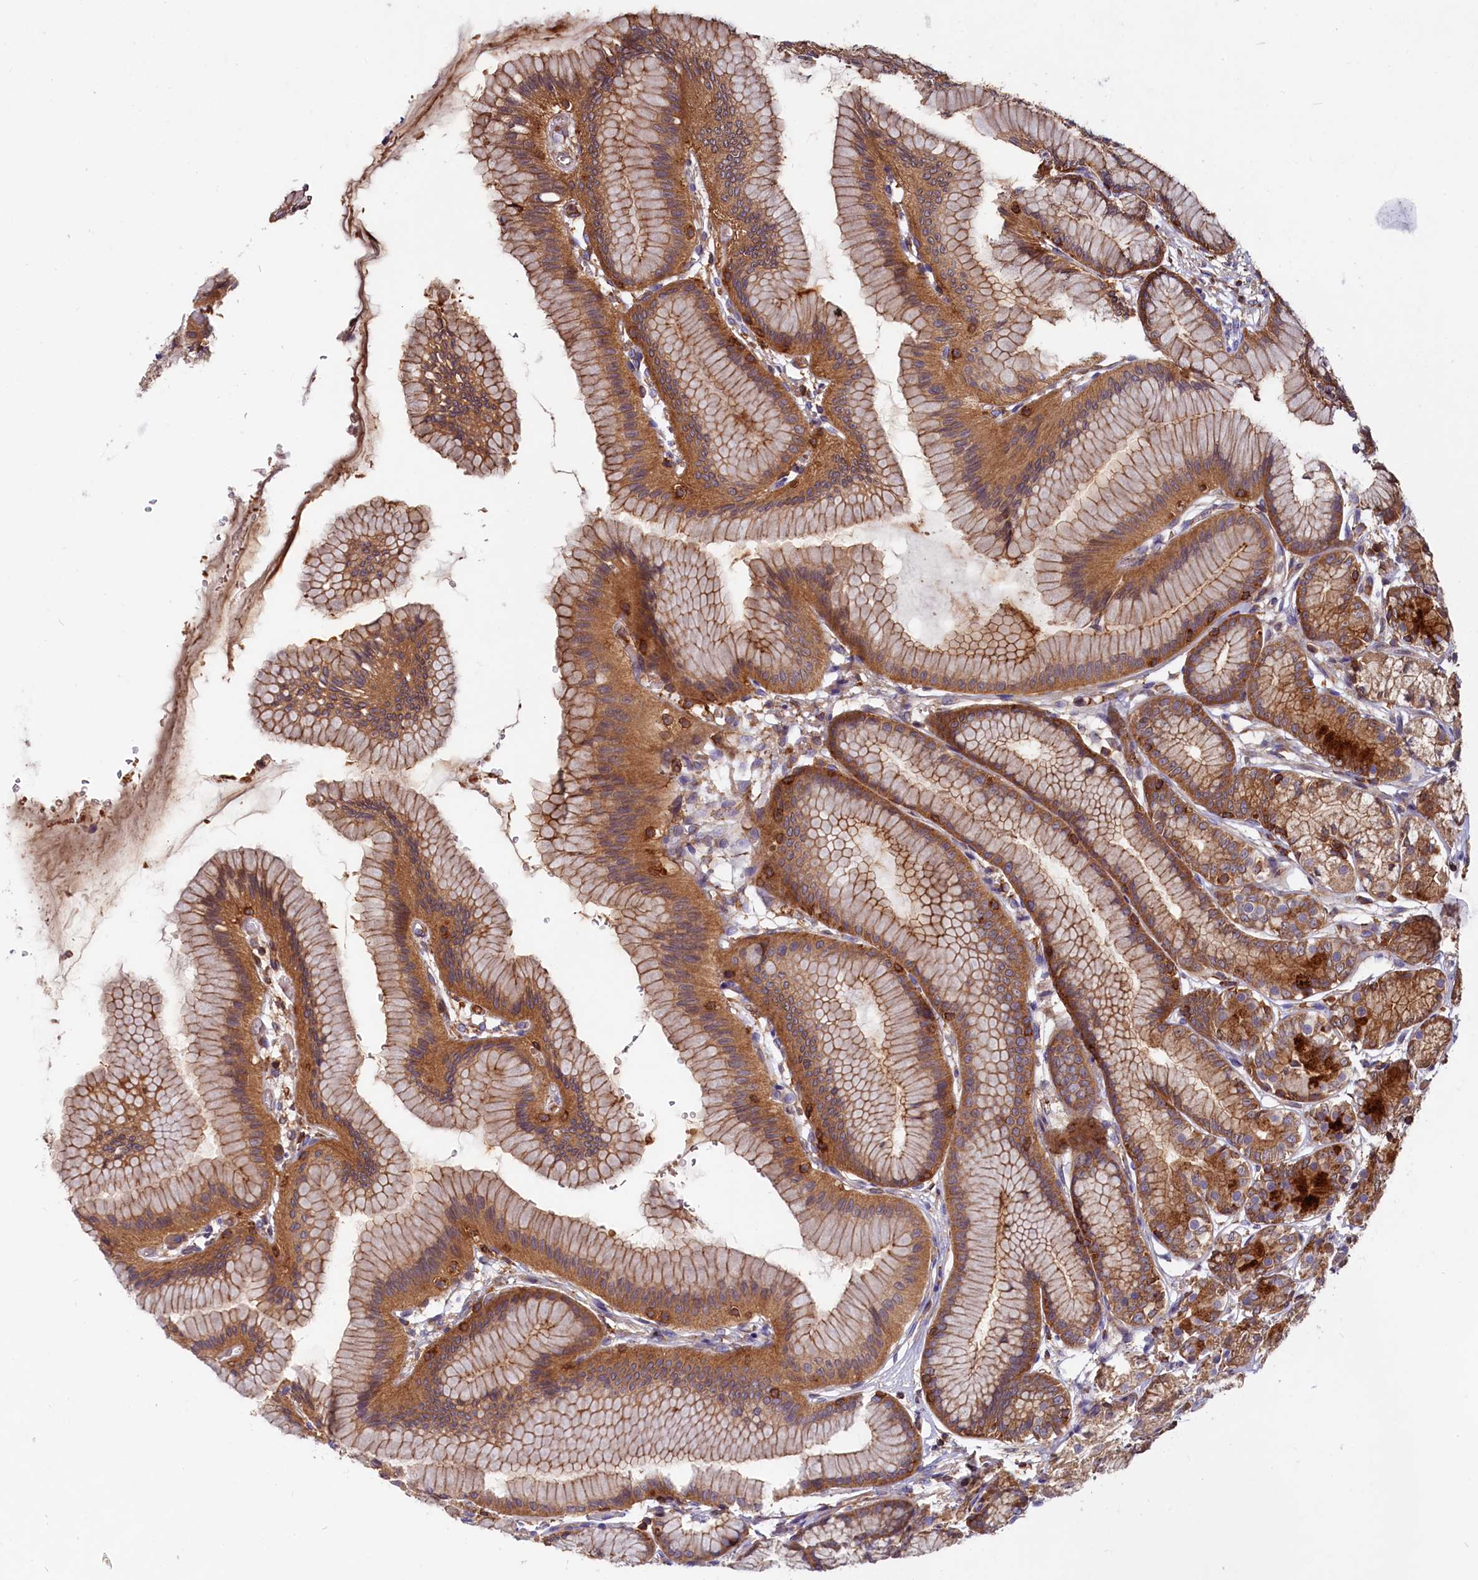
{"staining": {"intensity": "strong", "quantity": ">75%", "location": "cytoplasmic/membranous"}, "tissue": "stomach", "cell_type": "Glandular cells", "image_type": "normal", "snomed": [{"axis": "morphology", "description": "Normal tissue, NOS"}, {"axis": "morphology", "description": "Adenocarcinoma, NOS"}, {"axis": "morphology", "description": "Adenocarcinoma, High grade"}, {"axis": "topography", "description": "Stomach, upper"}, {"axis": "topography", "description": "Stomach"}], "caption": "Brown immunohistochemical staining in benign stomach exhibits strong cytoplasmic/membranous staining in approximately >75% of glandular cells.", "gene": "MYO9B", "patient": {"sex": "female", "age": 65}}